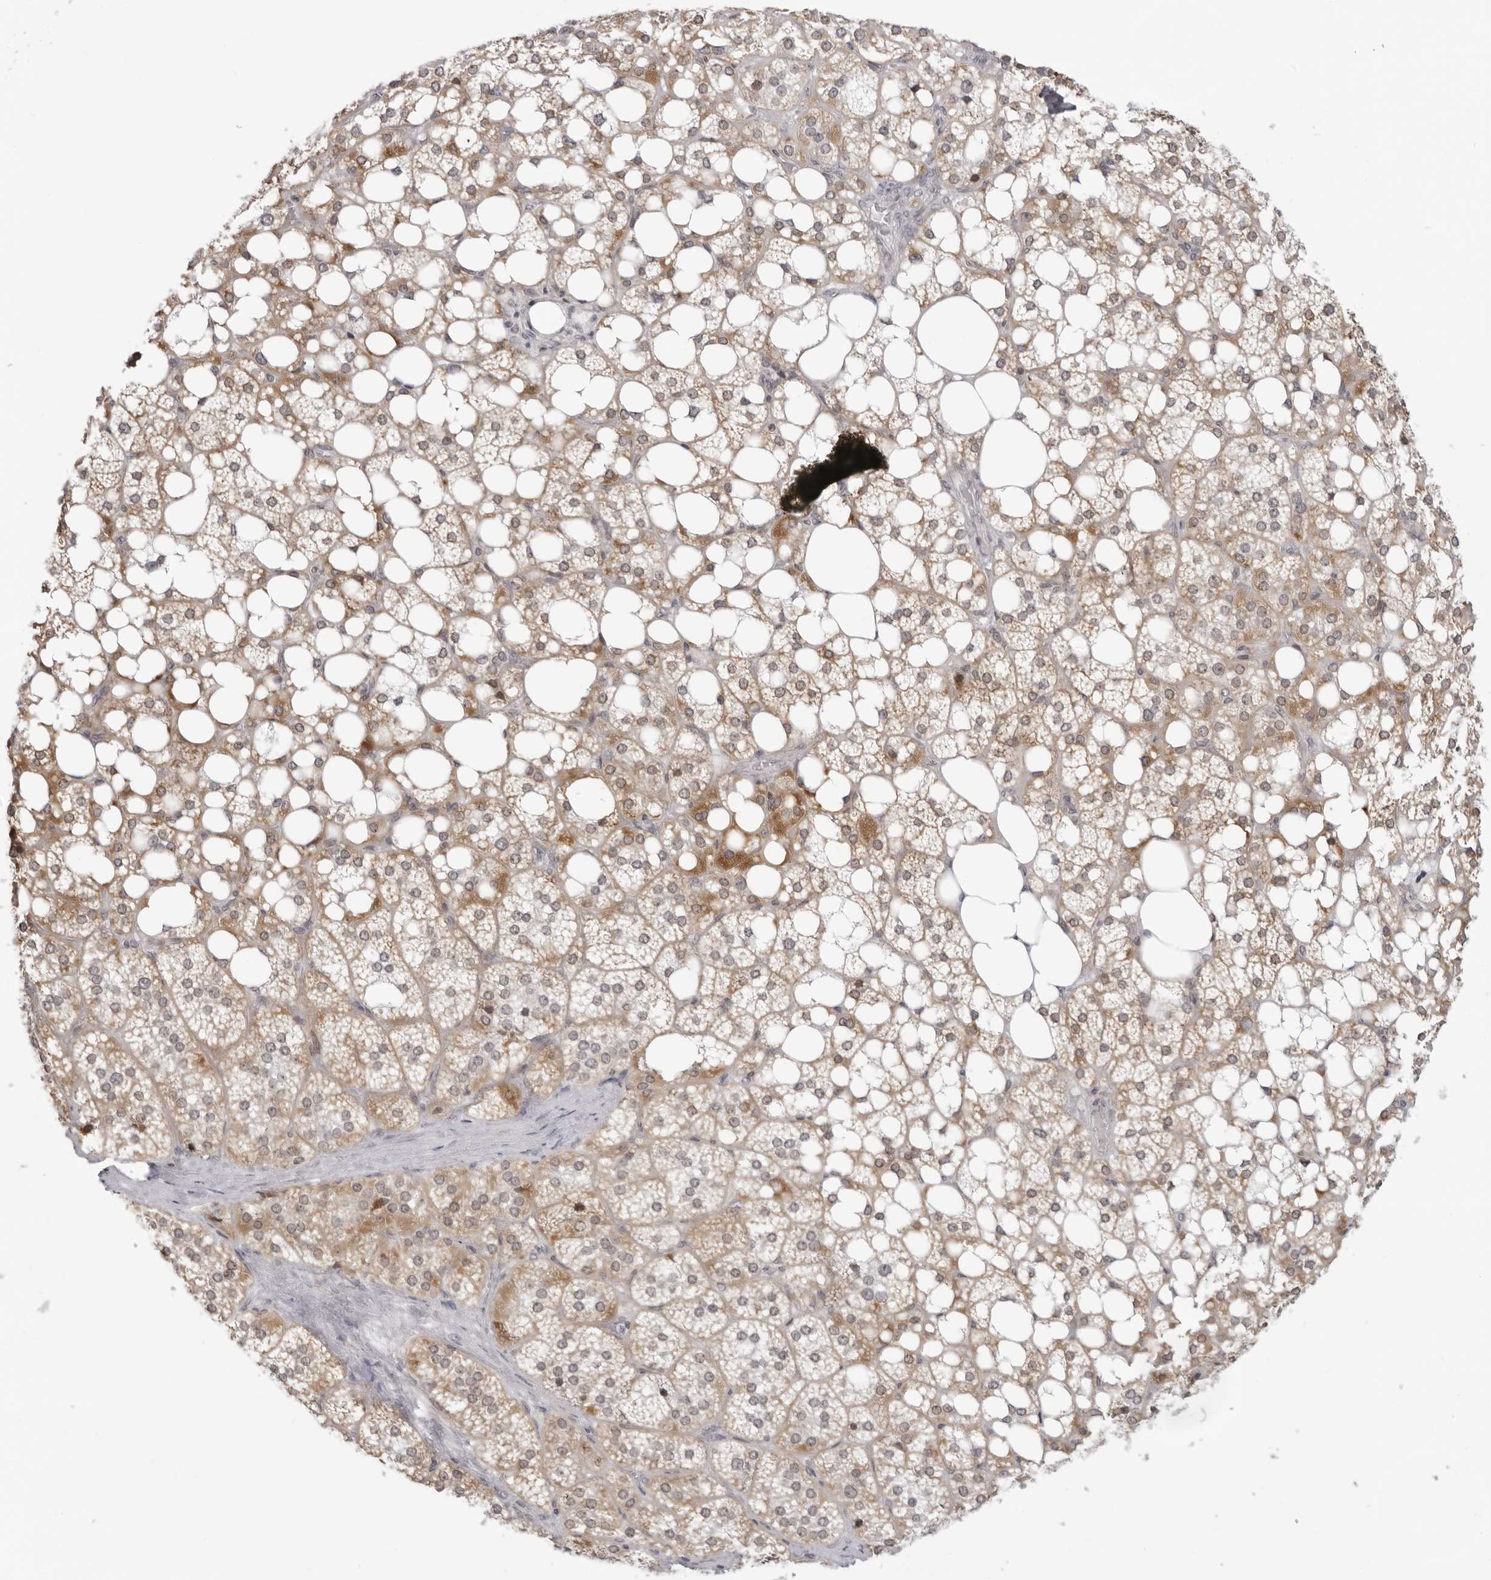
{"staining": {"intensity": "moderate", "quantity": ">75%", "location": "cytoplasmic/membranous"}, "tissue": "adrenal gland", "cell_type": "Glandular cells", "image_type": "normal", "snomed": [{"axis": "morphology", "description": "Normal tissue, NOS"}, {"axis": "topography", "description": "Adrenal gland"}], "caption": "Immunohistochemistry (IHC) micrograph of unremarkable adrenal gland: human adrenal gland stained using immunohistochemistry demonstrates medium levels of moderate protein expression localized specifically in the cytoplasmic/membranous of glandular cells, appearing as a cytoplasmic/membranous brown color.", "gene": "ACP6", "patient": {"sex": "female", "age": 59}}